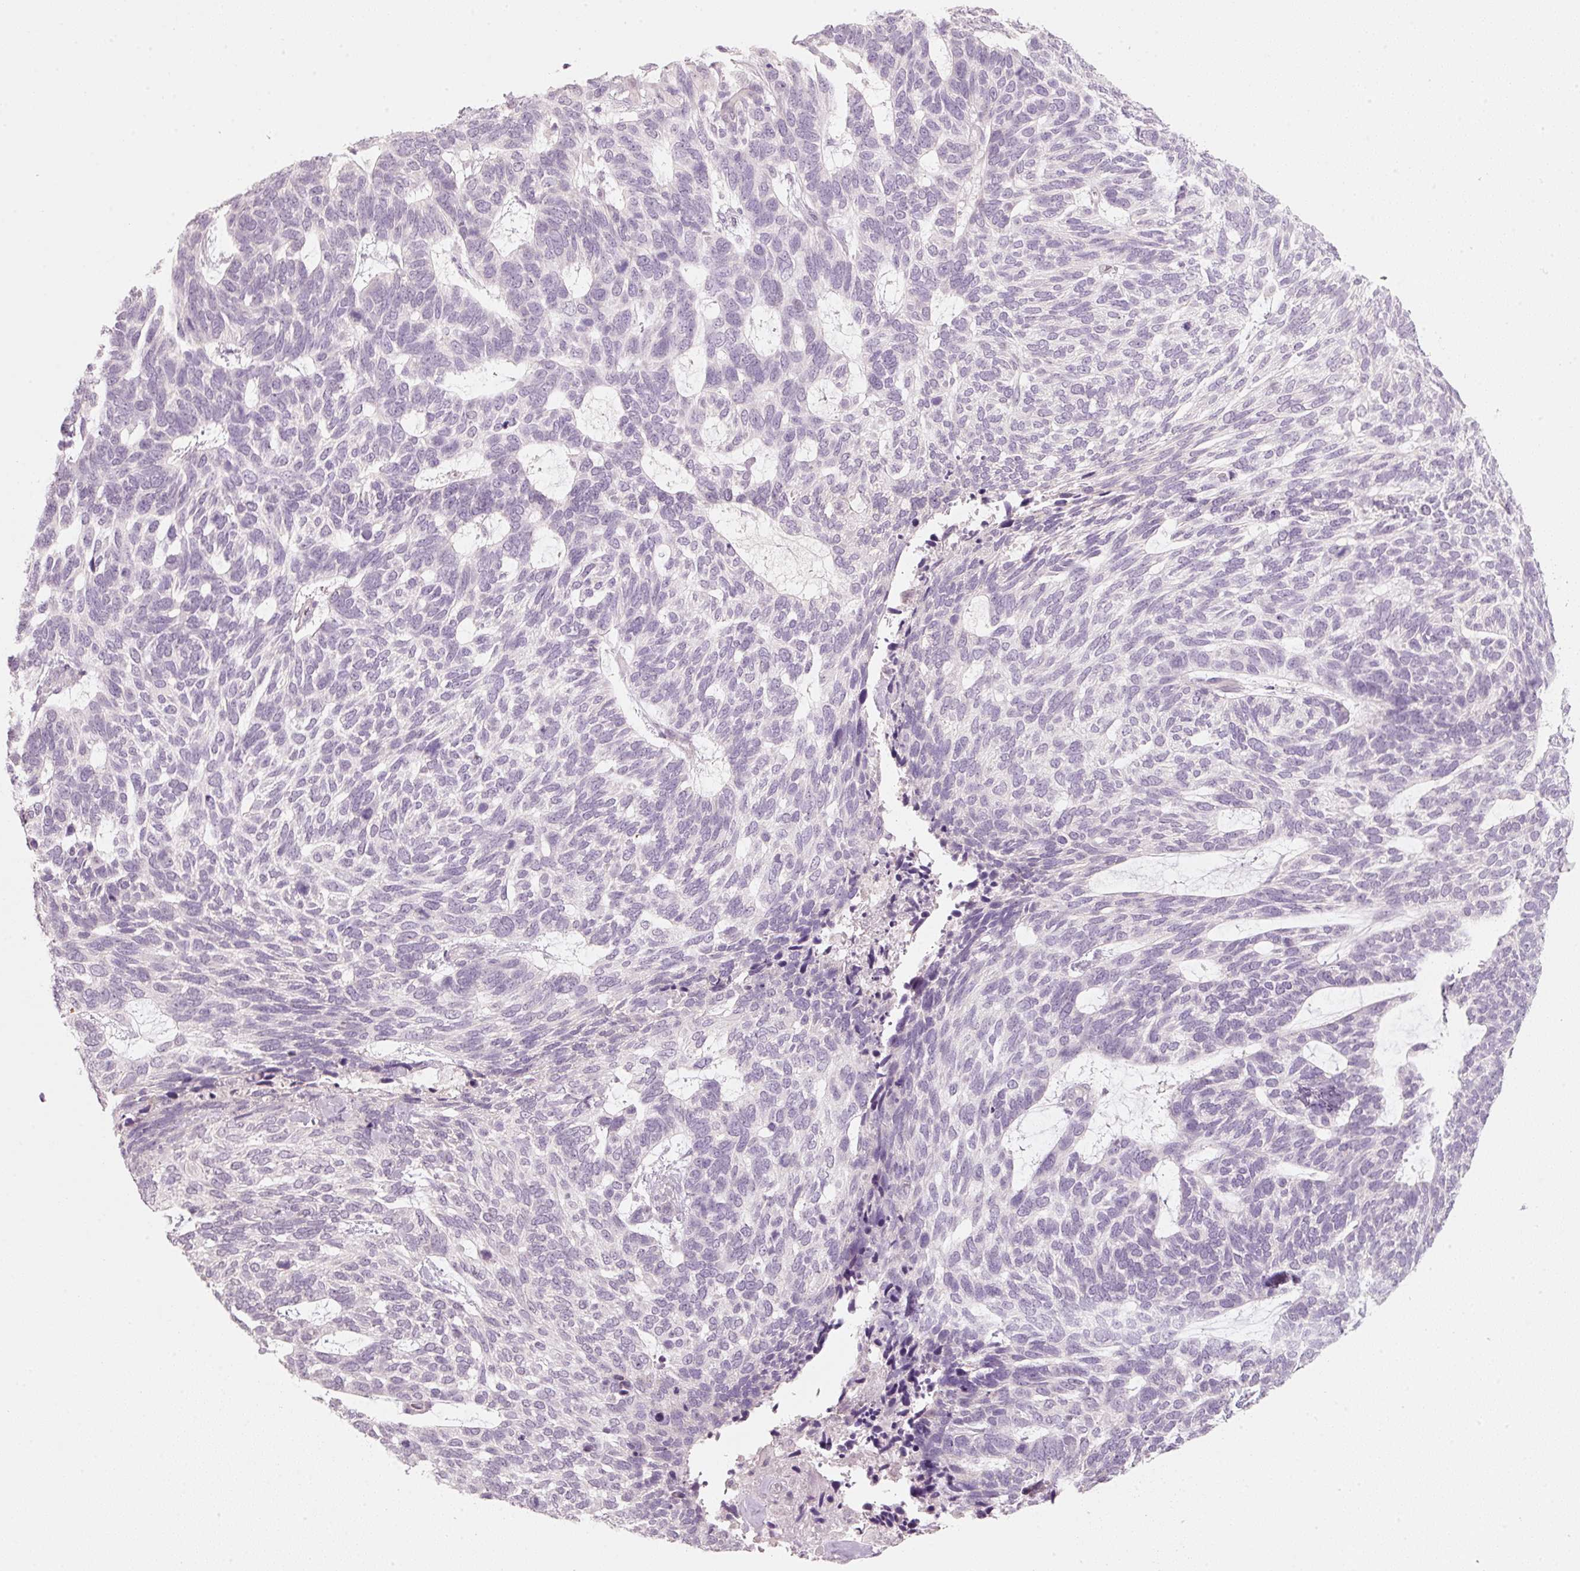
{"staining": {"intensity": "negative", "quantity": "none", "location": "none"}, "tissue": "skin cancer", "cell_type": "Tumor cells", "image_type": "cancer", "snomed": [{"axis": "morphology", "description": "Basal cell carcinoma"}, {"axis": "topography", "description": "Skin"}], "caption": "A high-resolution image shows IHC staining of basal cell carcinoma (skin), which shows no significant expression in tumor cells.", "gene": "STEAP1", "patient": {"sex": "female", "age": 65}}